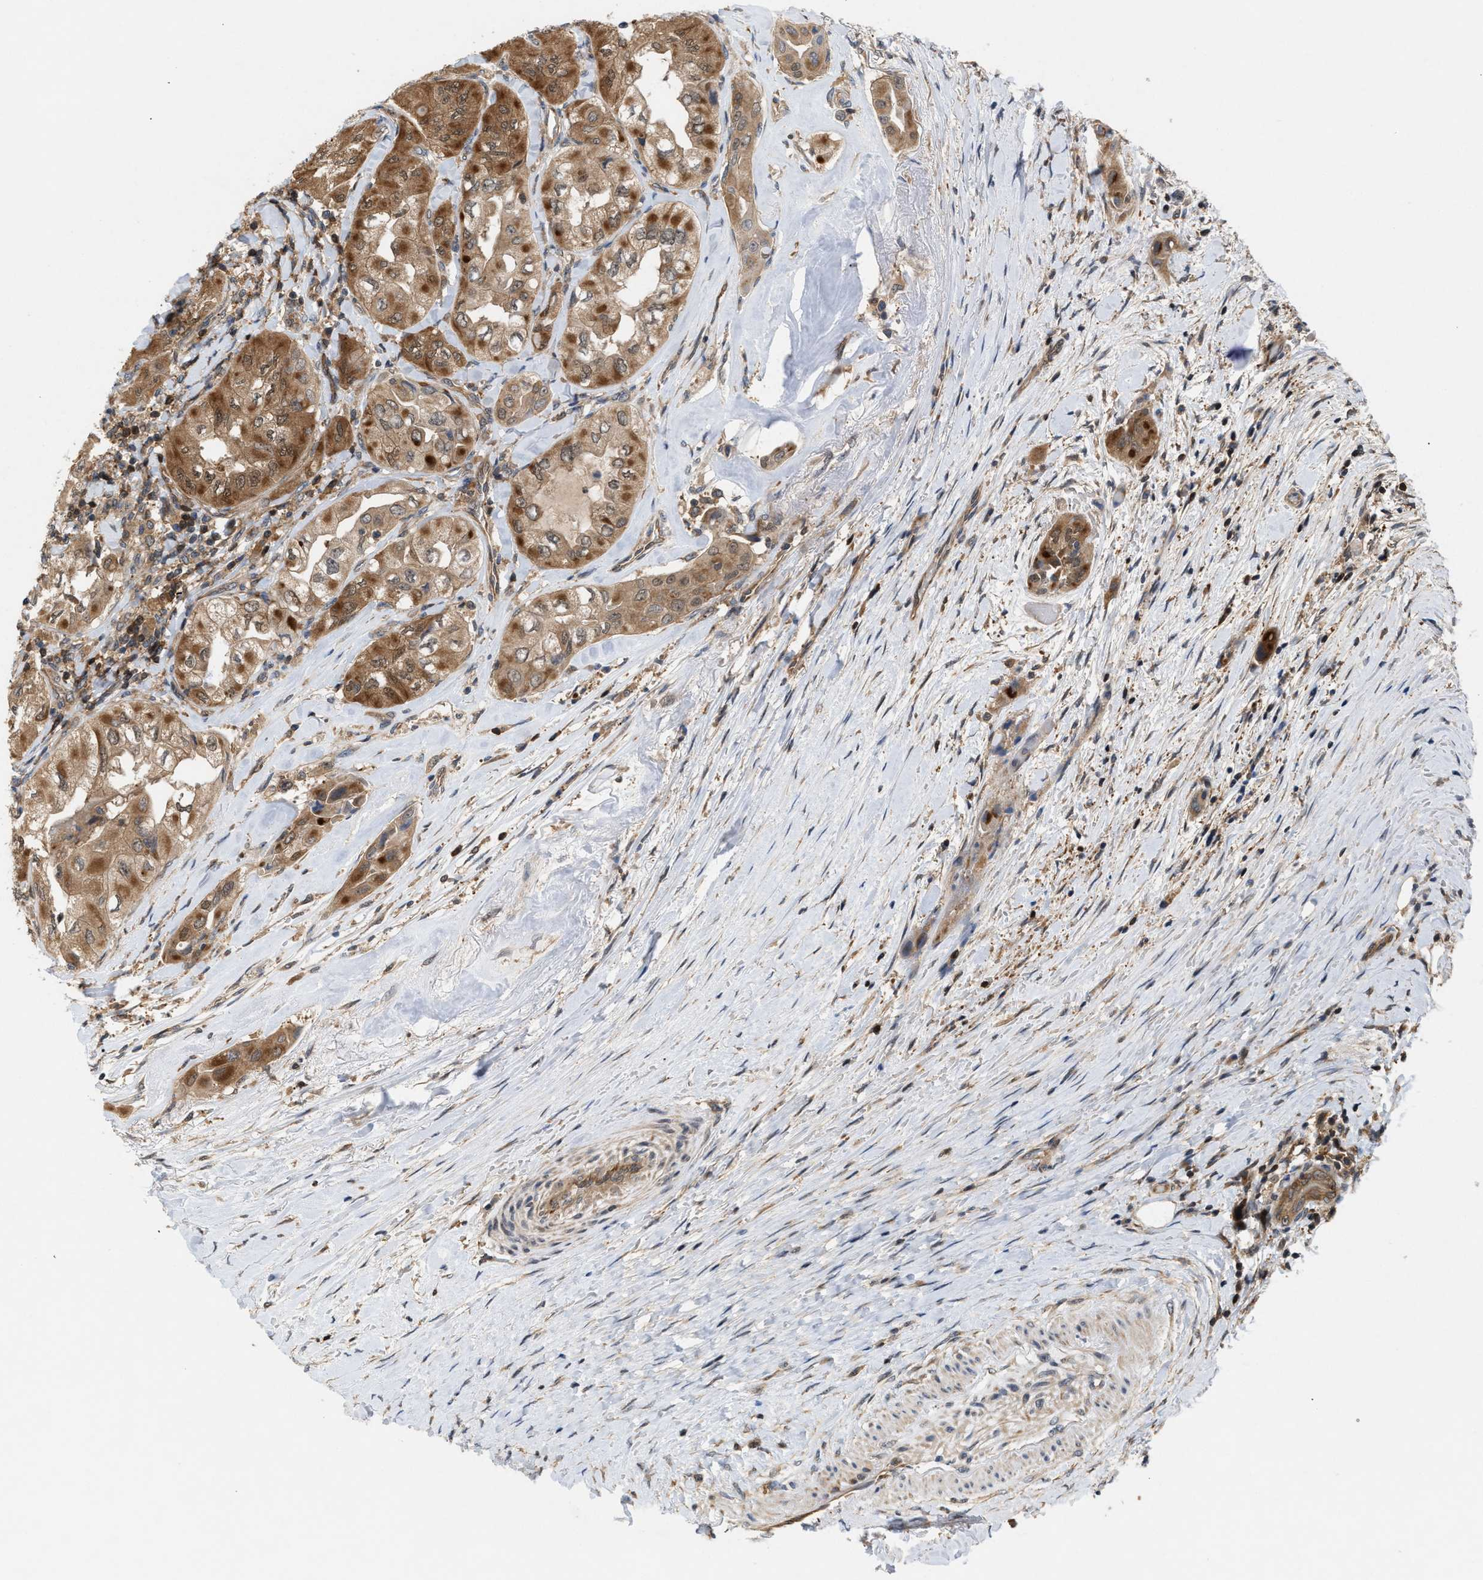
{"staining": {"intensity": "moderate", "quantity": ">75%", "location": "cytoplasmic/membranous"}, "tissue": "thyroid cancer", "cell_type": "Tumor cells", "image_type": "cancer", "snomed": [{"axis": "morphology", "description": "Papillary adenocarcinoma, NOS"}, {"axis": "topography", "description": "Thyroid gland"}], "caption": "Immunohistochemistry staining of papillary adenocarcinoma (thyroid), which reveals medium levels of moderate cytoplasmic/membranous positivity in about >75% of tumor cells indicating moderate cytoplasmic/membranous protein positivity. The staining was performed using DAB (3,3'-diaminobenzidine) (brown) for protein detection and nuclei were counterstained in hematoxylin (blue).", "gene": "GLOD4", "patient": {"sex": "female", "age": 59}}